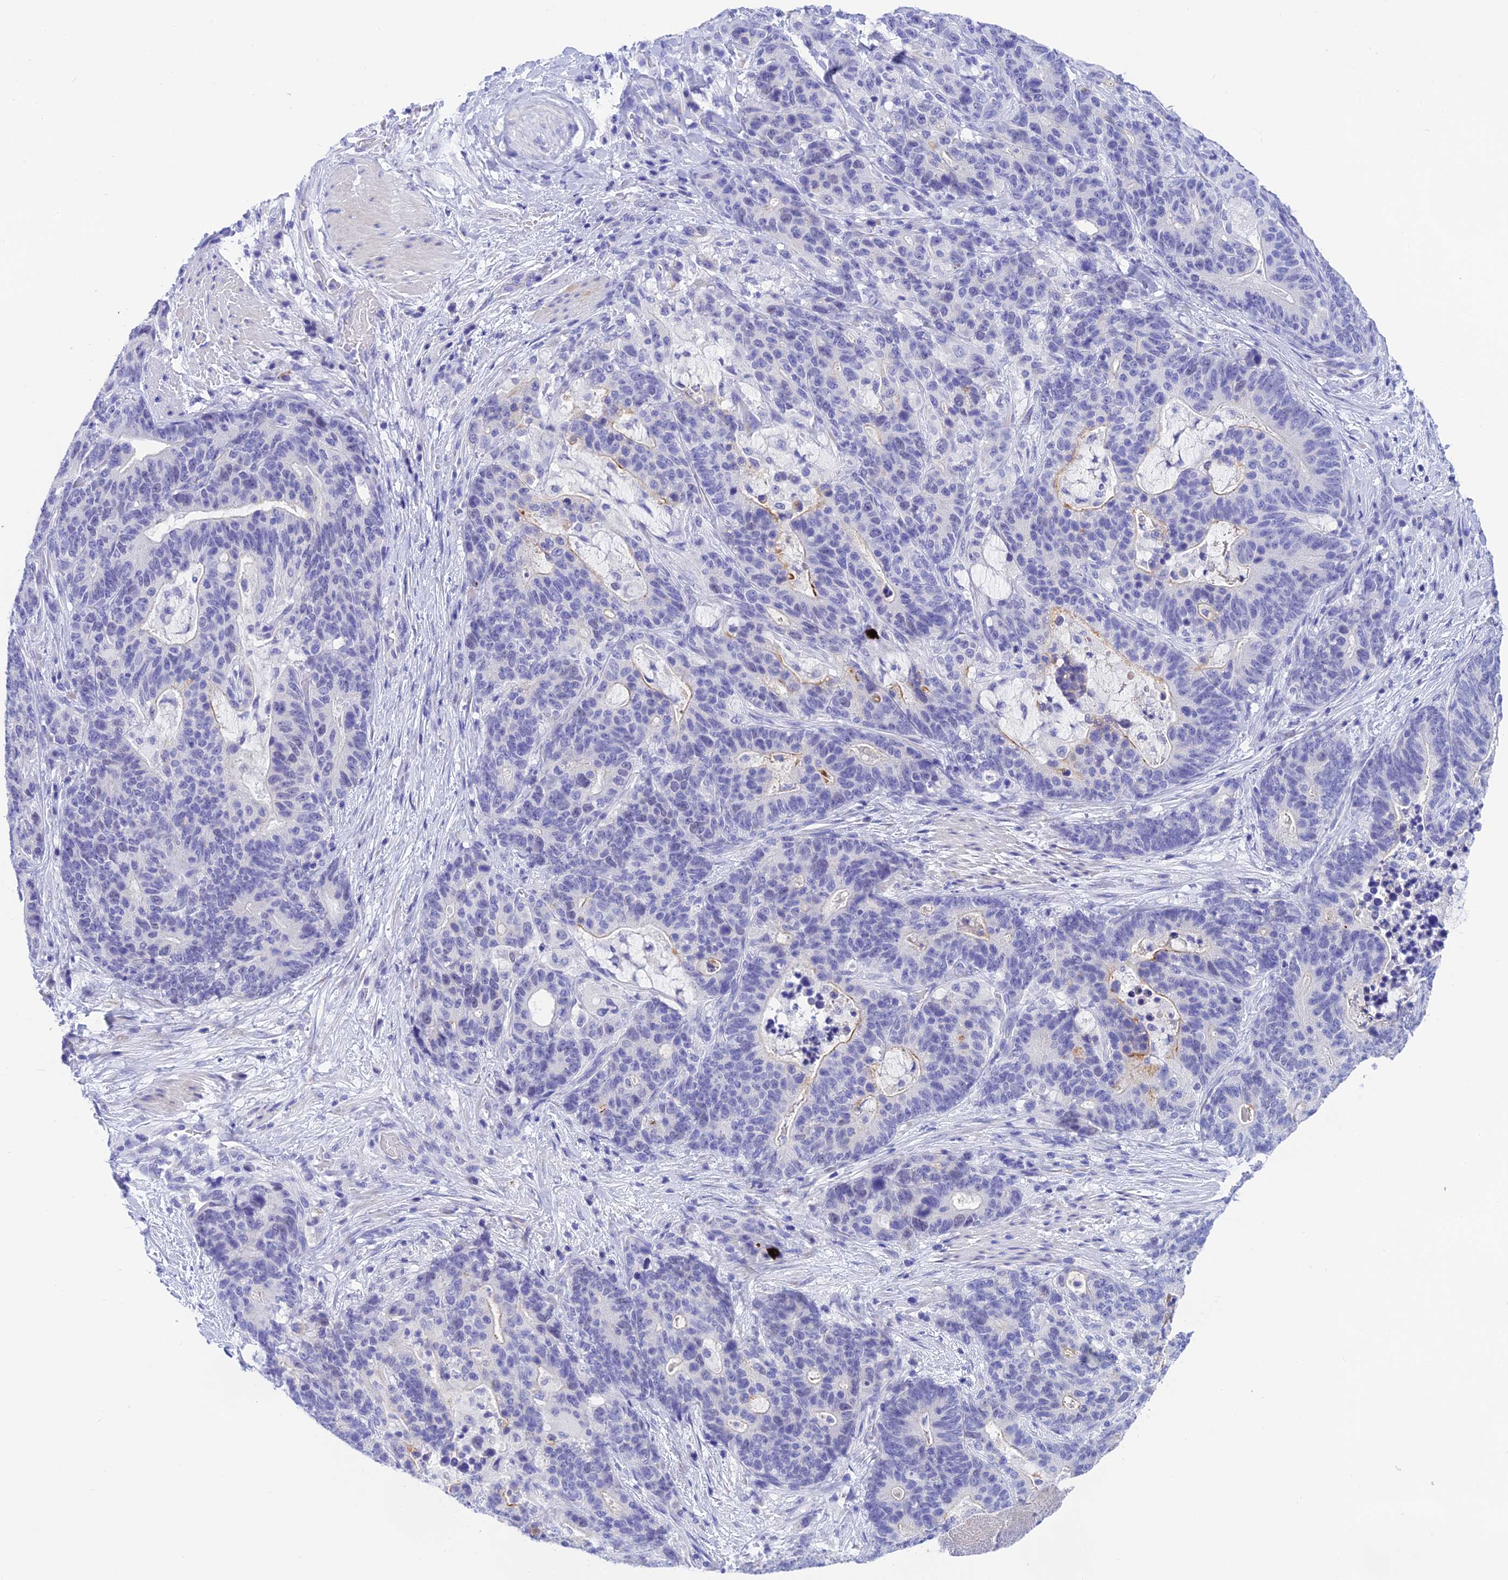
{"staining": {"intensity": "negative", "quantity": "none", "location": "none"}, "tissue": "stomach cancer", "cell_type": "Tumor cells", "image_type": "cancer", "snomed": [{"axis": "morphology", "description": "Normal tissue, NOS"}, {"axis": "morphology", "description": "Adenocarcinoma, NOS"}, {"axis": "topography", "description": "Stomach"}], "caption": "Adenocarcinoma (stomach) was stained to show a protein in brown. There is no significant expression in tumor cells.", "gene": "KDELR3", "patient": {"sex": "female", "age": 64}}